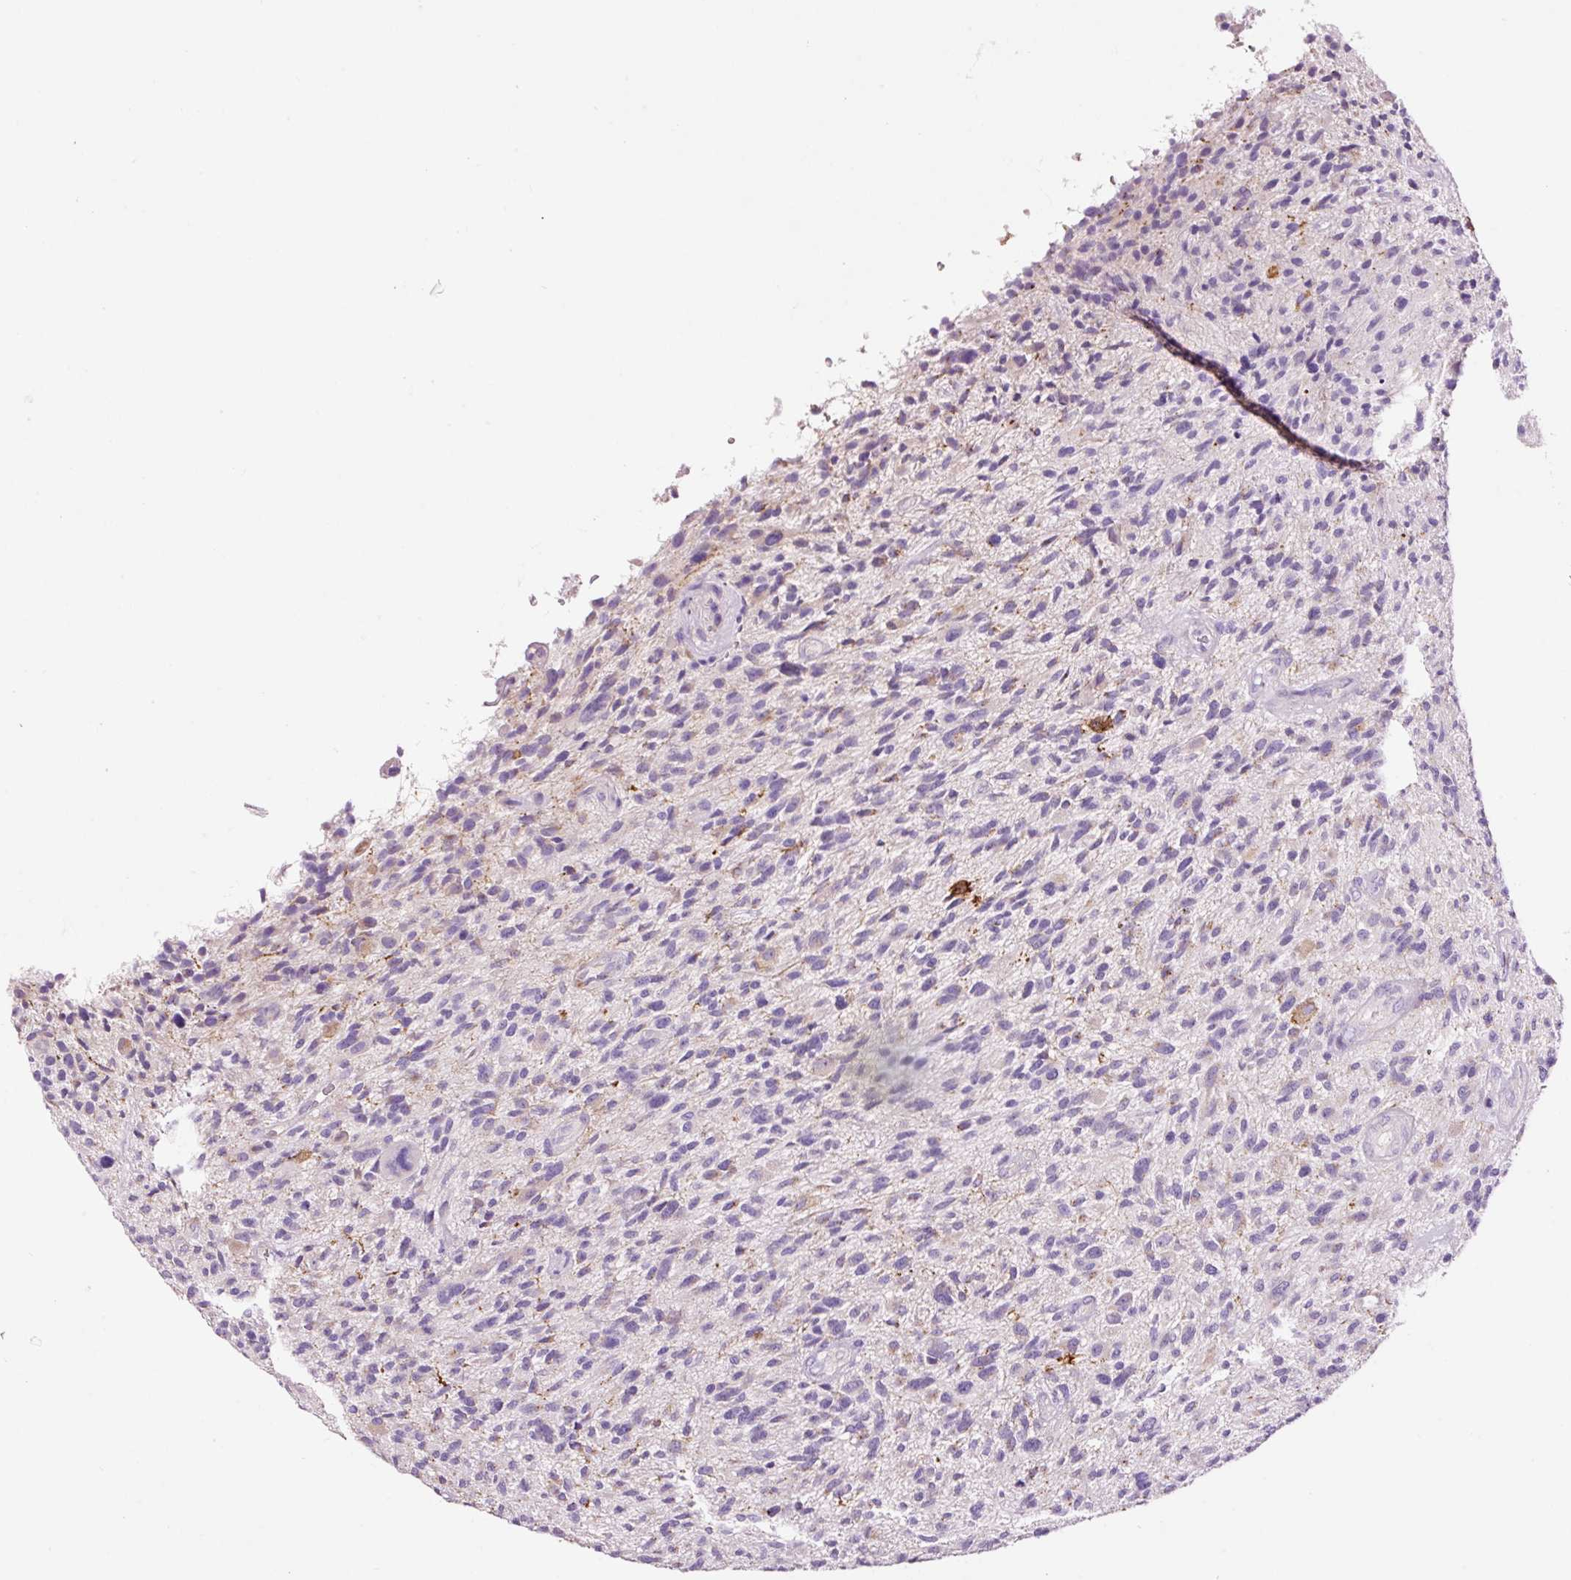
{"staining": {"intensity": "weak", "quantity": "<25%", "location": "cytoplasmic/membranous"}, "tissue": "glioma", "cell_type": "Tumor cells", "image_type": "cancer", "snomed": [{"axis": "morphology", "description": "Glioma, malignant, High grade"}, {"axis": "topography", "description": "Brain"}], "caption": "This is a image of immunohistochemistry (IHC) staining of glioma, which shows no staining in tumor cells.", "gene": "PAM", "patient": {"sex": "male", "age": 47}}